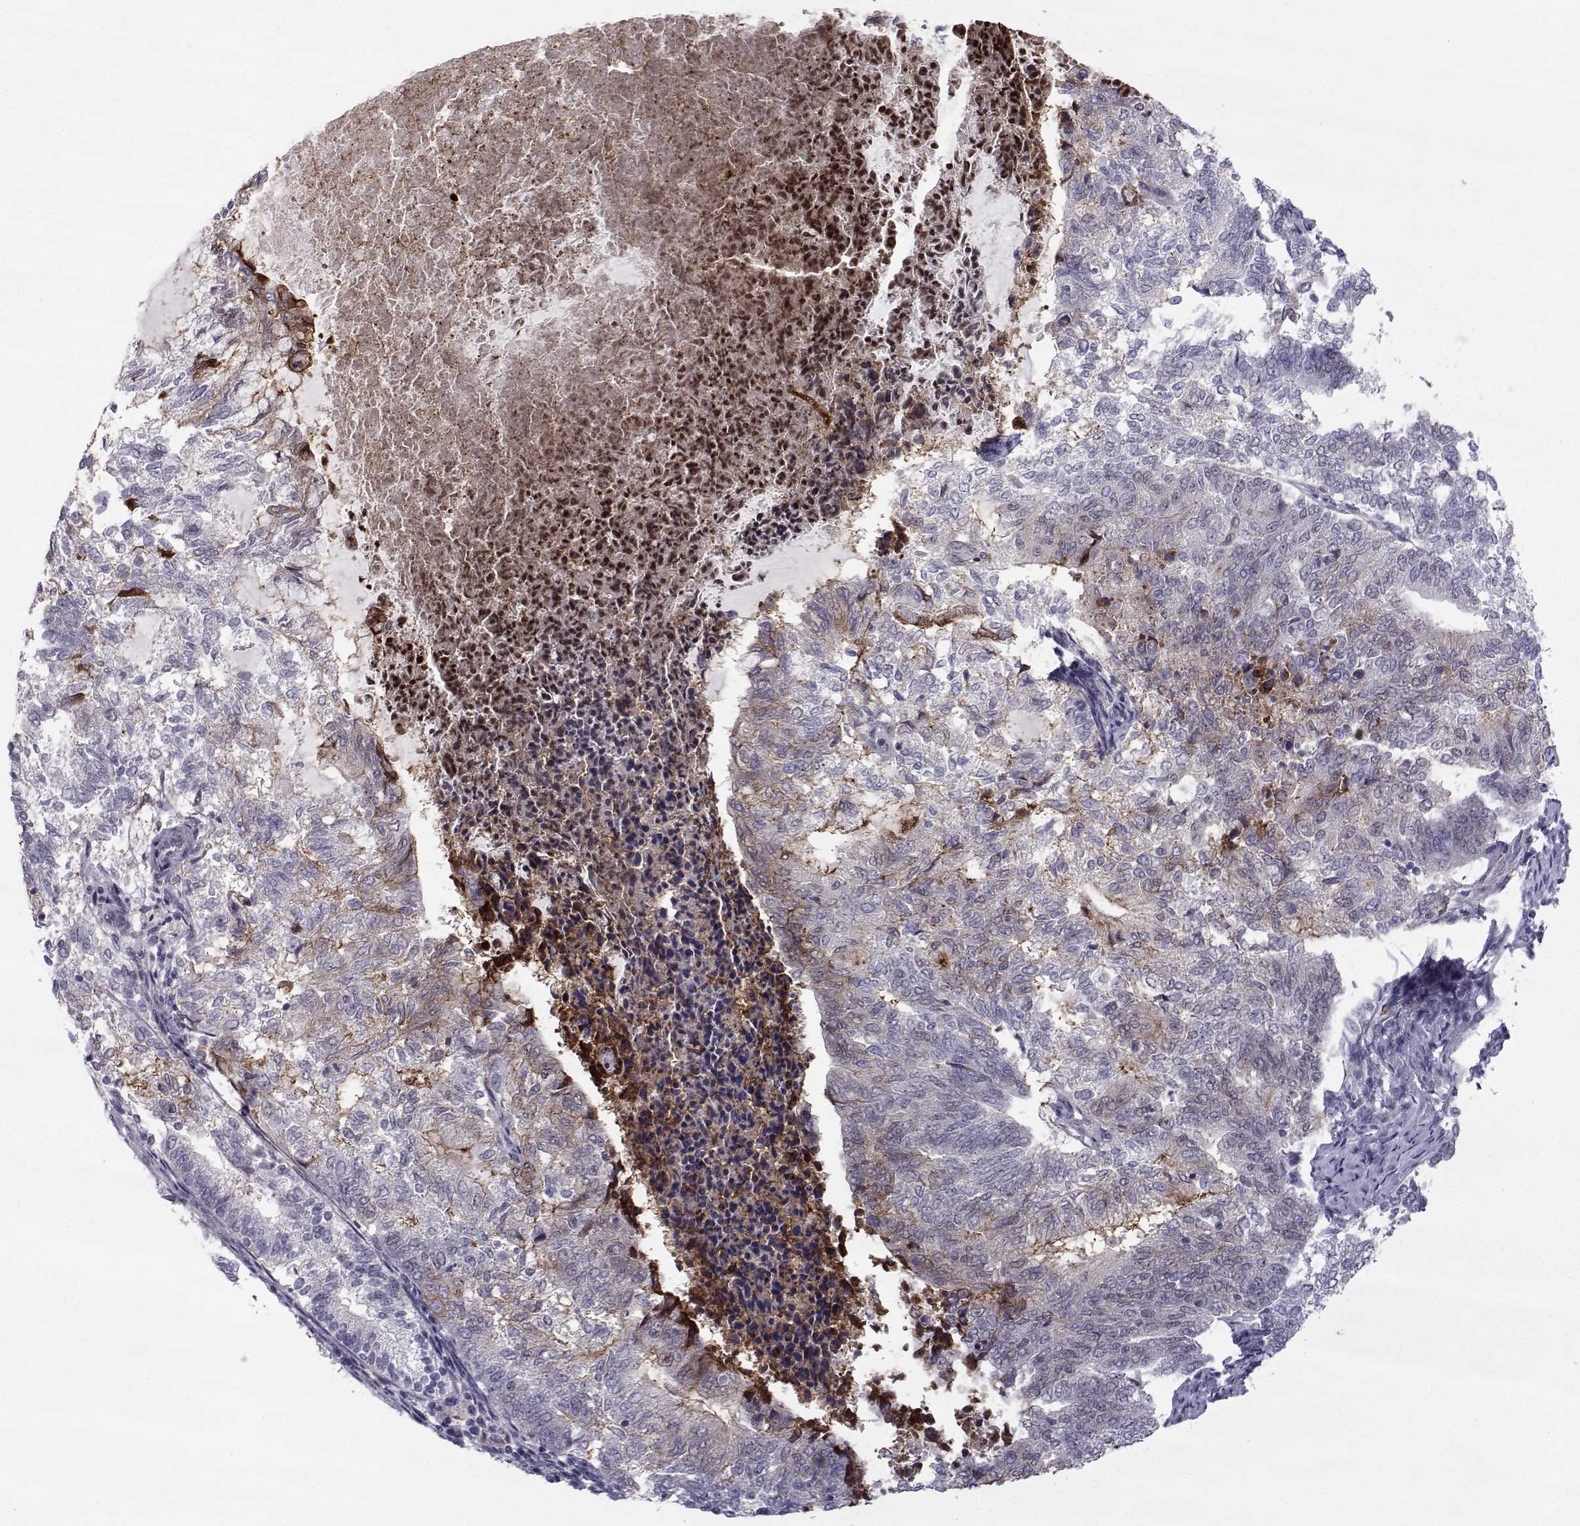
{"staining": {"intensity": "weak", "quantity": "<25%", "location": "cytoplasmic/membranous,nuclear"}, "tissue": "endometrial cancer", "cell_type": "Tumor cells", "image_type": "cancer", "snomed": [{"axis": "morphology", "description": "Adenocarcinoma, NOS"}, {"axis": "topography", "description": "Endometrium"}], "caption": "This histopathology image is of endometrial adenocarcinoma stained with immunohistochemistry to label a protein in brown with the nuclei are counter-stained blue. There is no expression in tumor cells.", "gene": "RBM24", "patient": {"sex": "female", "age": 65}}